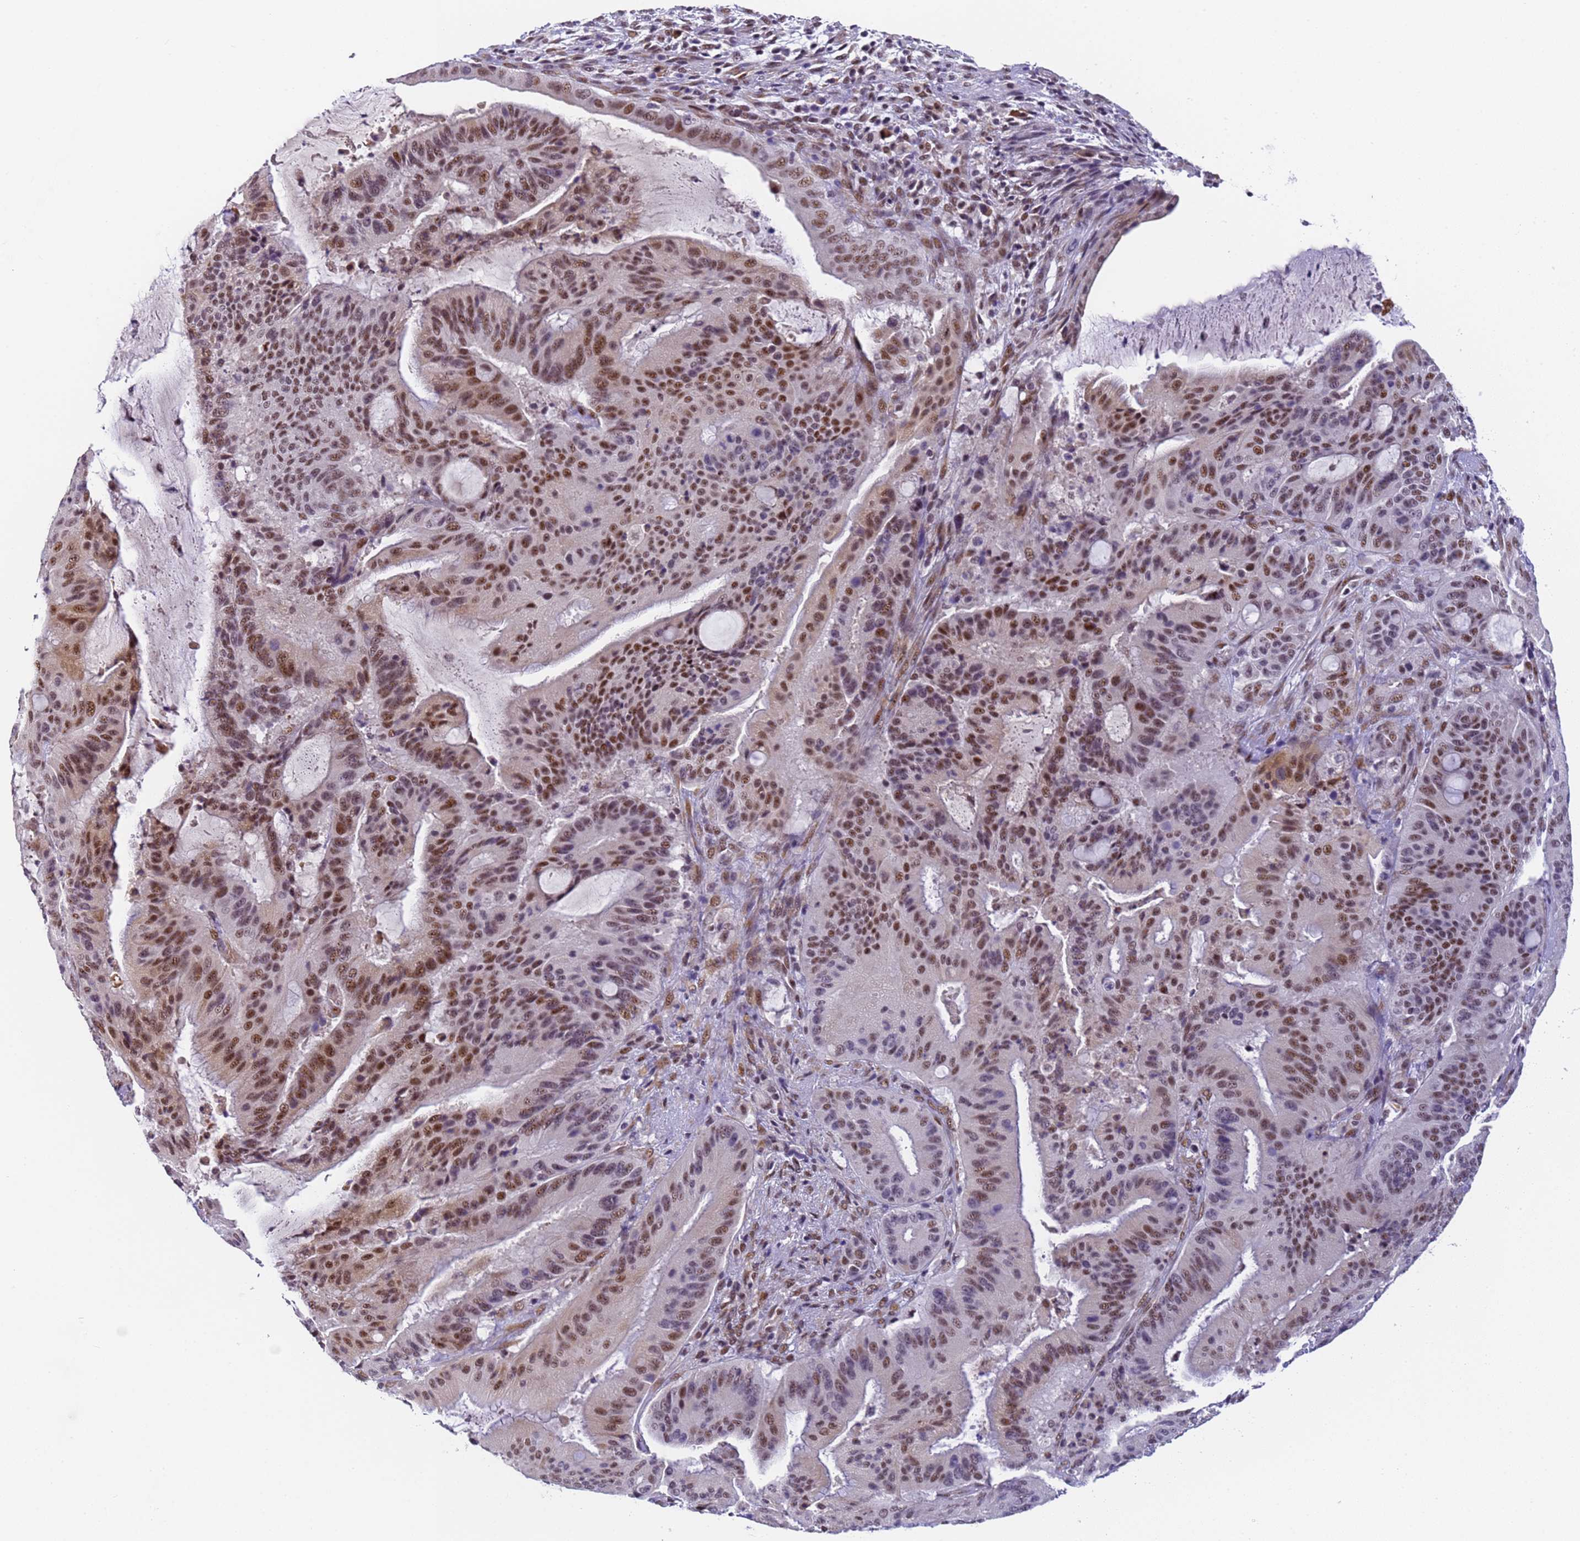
{"staining": {"intensity": "moderate", "quantity": ">75%", "location": "nuclear"}, "tissue": "liver cancer", "cell_type": "Tumor cells", "image_type": "cancer", "snomed": [{"axis": "morphology", "description": "Normal tissue, NOS"}, {"axis": "morphology", "description": "Cholangiocarcinoma"}, {"axis": "topography", "description": "Liver"}, {"axis": "topography", "description": "Peripheral nerve tissue"}], "caption": "There is medium levels of moderate nuclear staining in tumor cells of cholangiocarcinoma (liver), as demonstrated by immunohistochemical staining (brown color).", "gene": "FNBP4", "patient": {"sex": "female", "age": 73}}